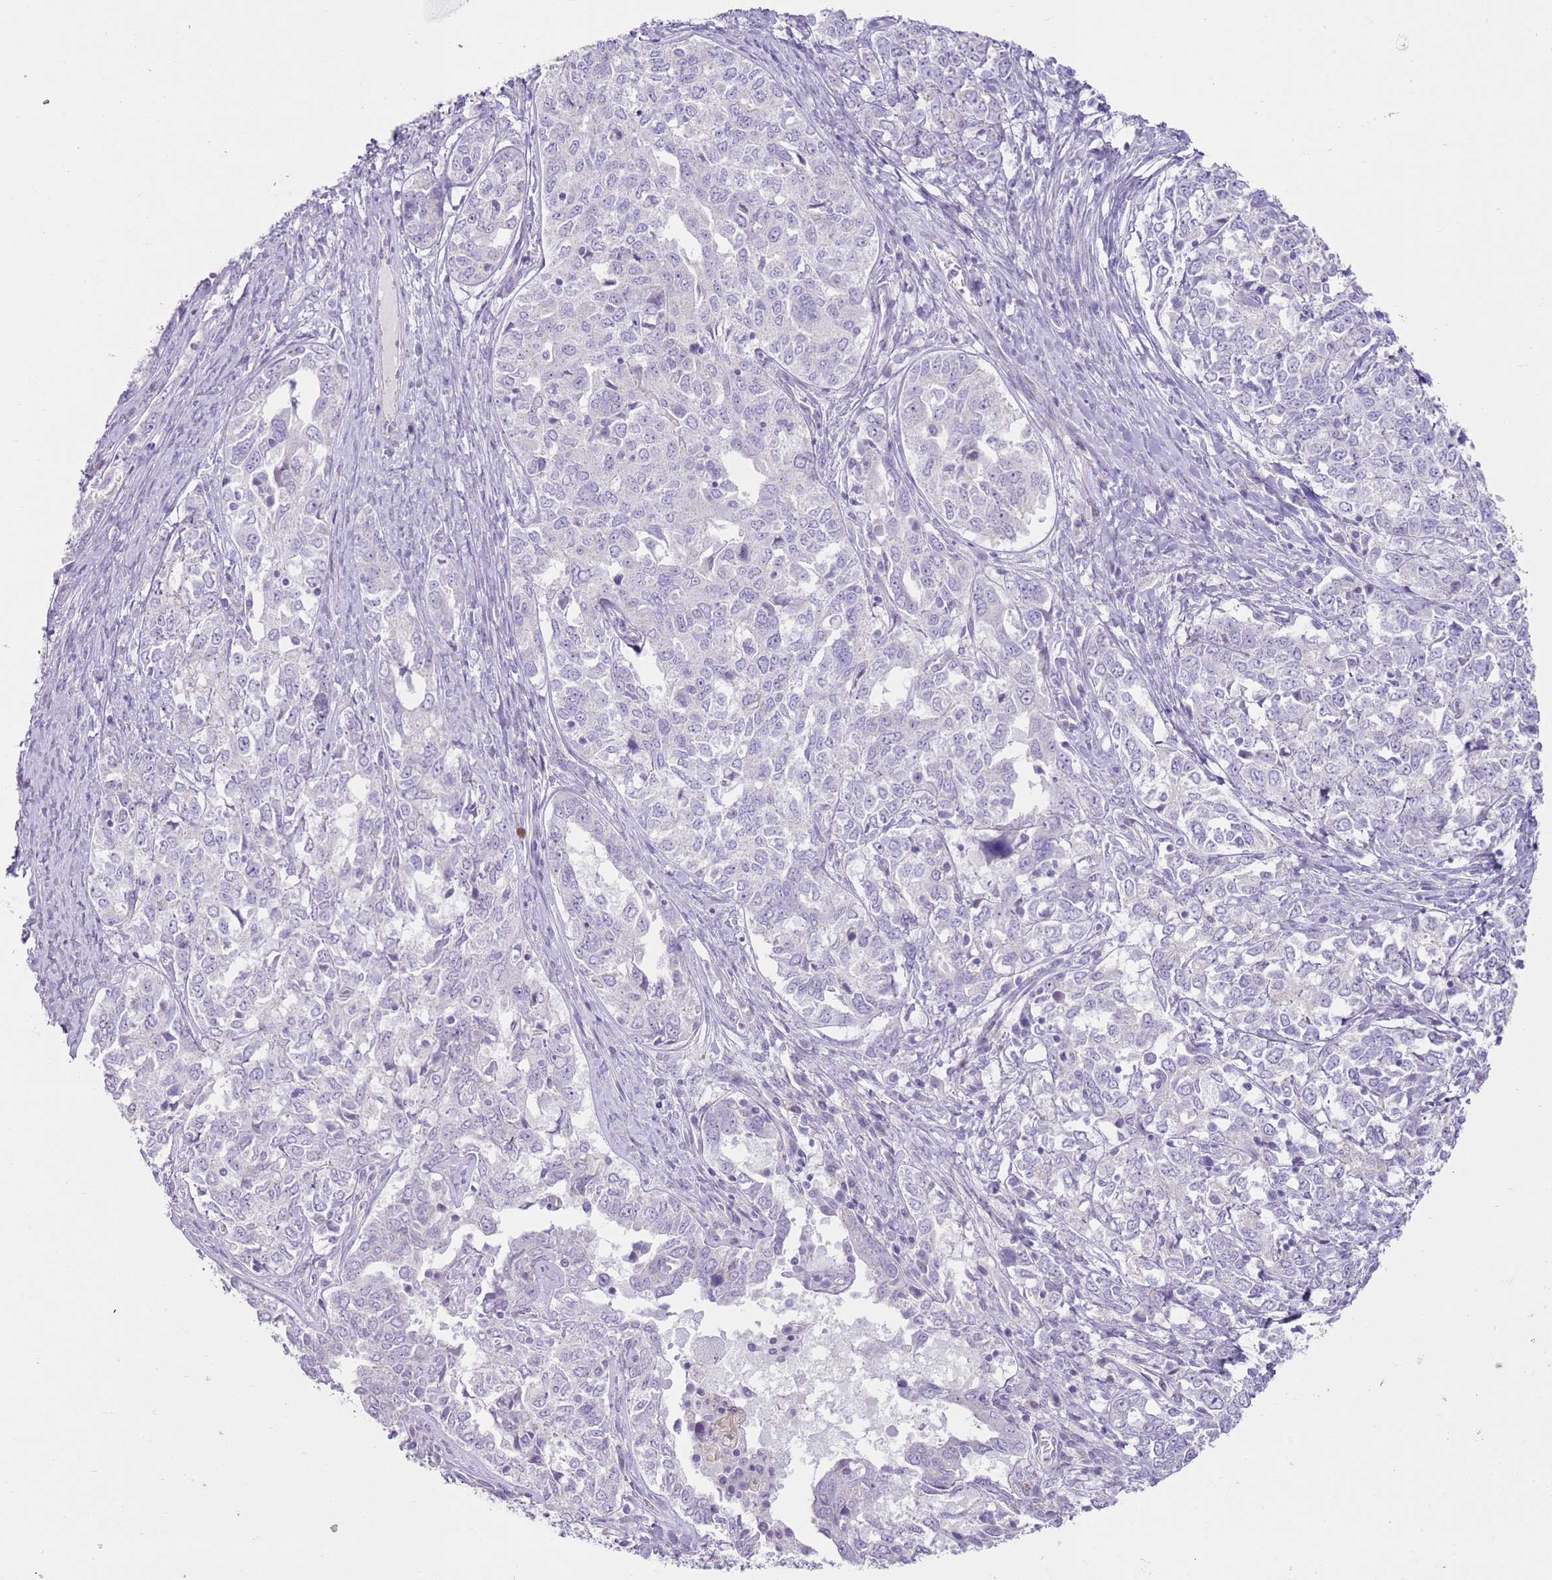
{"staining": {"intensity": "negative", "quantity": "none", "location": "none"}, "tissue": "ovarian cancer", "cell_type": "Tumor cells", "image_type": "cancer", "snomed": [{"axis": "morphology", "description": "Carcinoma, endometroid"}, {"axis": "topography", "description": "Ovary"}], "caption": "Image shows no protein expression in tumor cells of endometroid carcinoma (ovarian) tissue.", "gene": "ZNF239", "patient": {"sex": "female", "age": 62}}